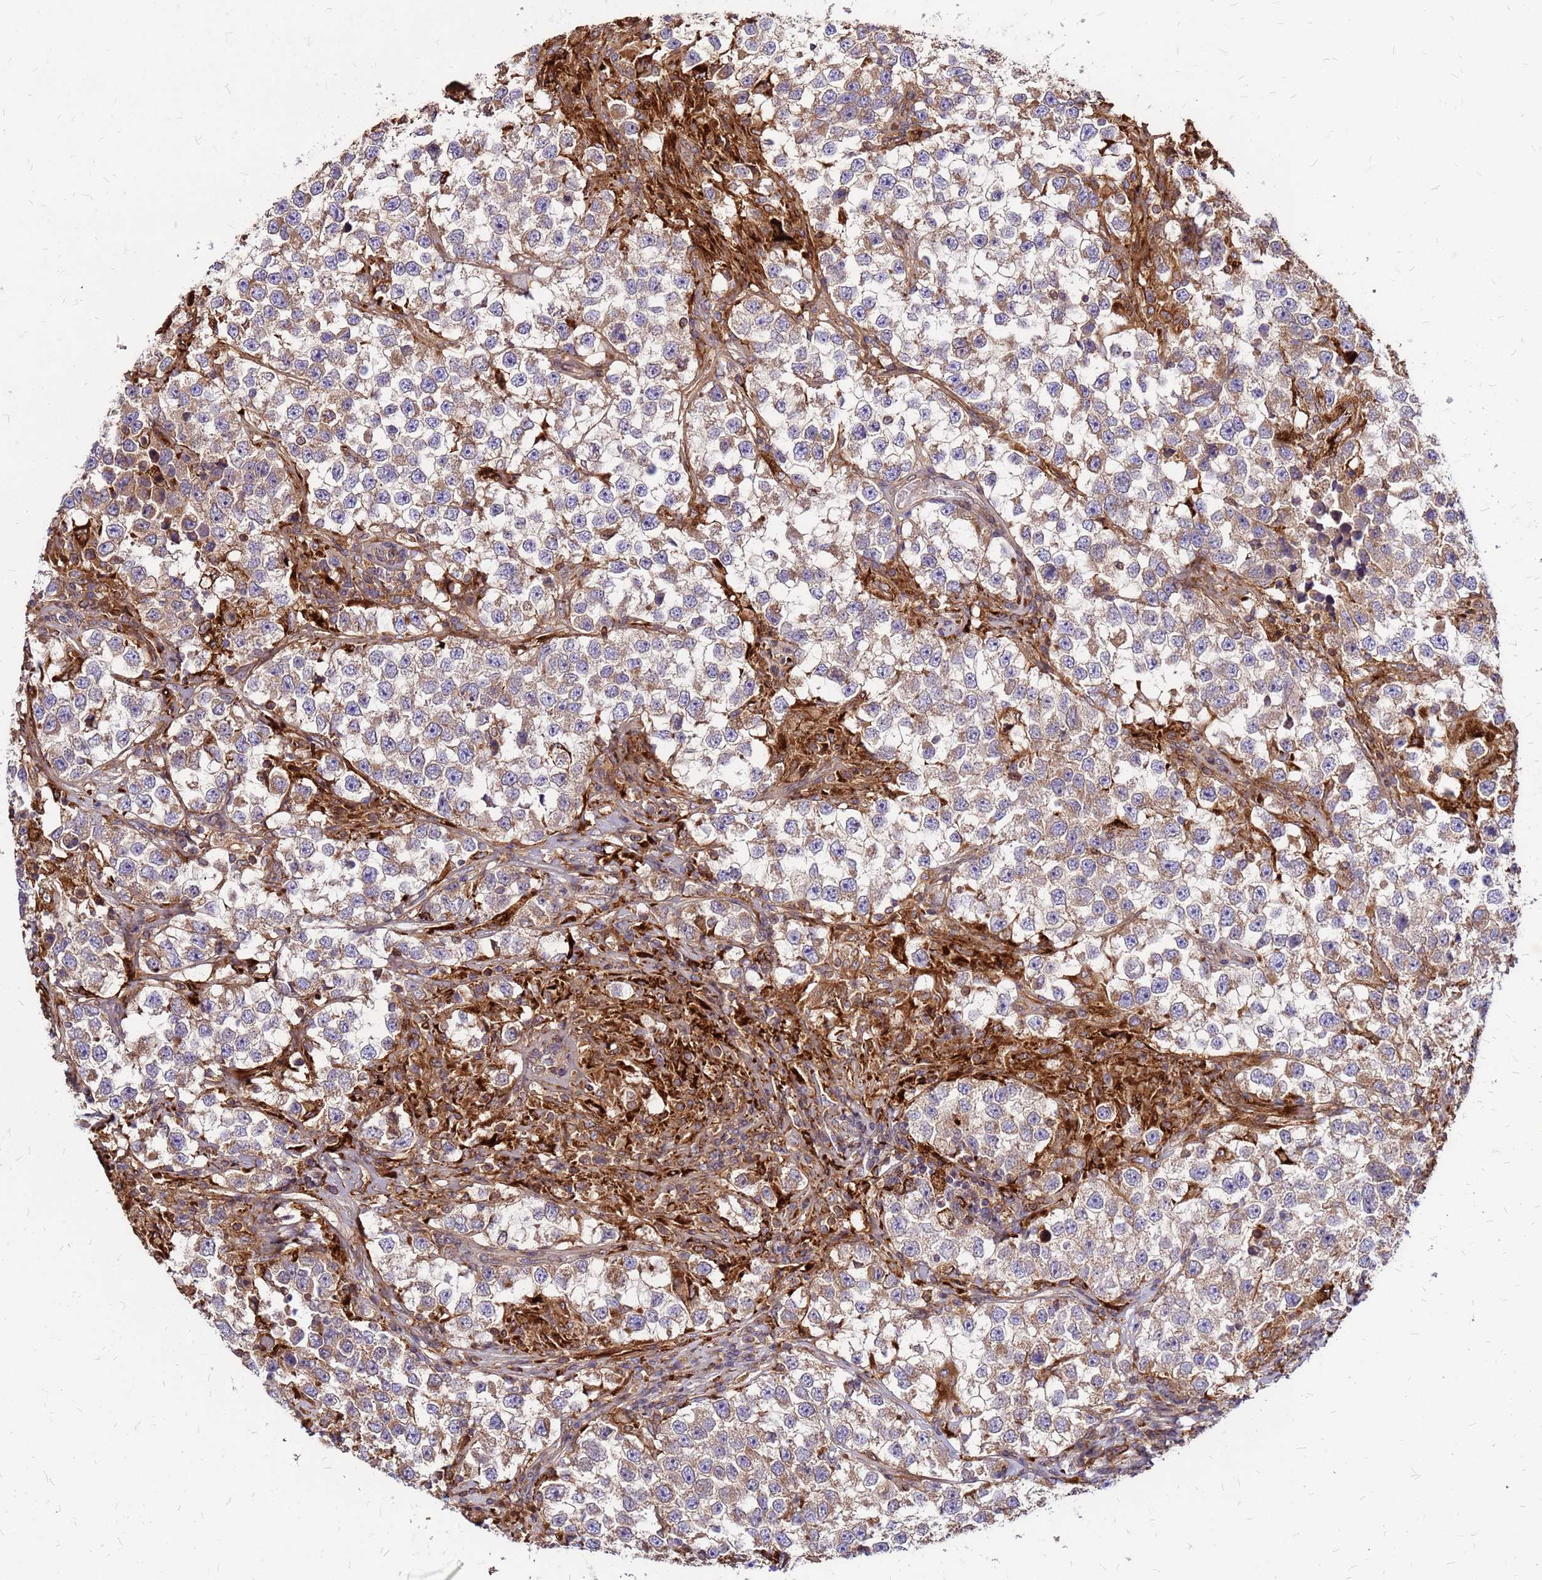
{"staining": {"intensity": "weak", "quantity": ">75%", "location": "cytoplasmic/membranous"}, "tissue": "testis cancer", "cell_type": "Tumor cells", "image_type": "cancer", "snomed": [{"axis": "morphology", "description": "Seminoma, NOS"}, {"axis": "topography", "description": "Testis"}], "caption": "Brown immunohistochemical staining in seminoma (testis) exhibits weak cytoplasmic/membranous positivity in about >75% of tumor cells. (DAB = brown stain, brightfield microscopy at high magnification).", "gene": "CYBC1", "patient": {"sex": "male", "age": 46}}